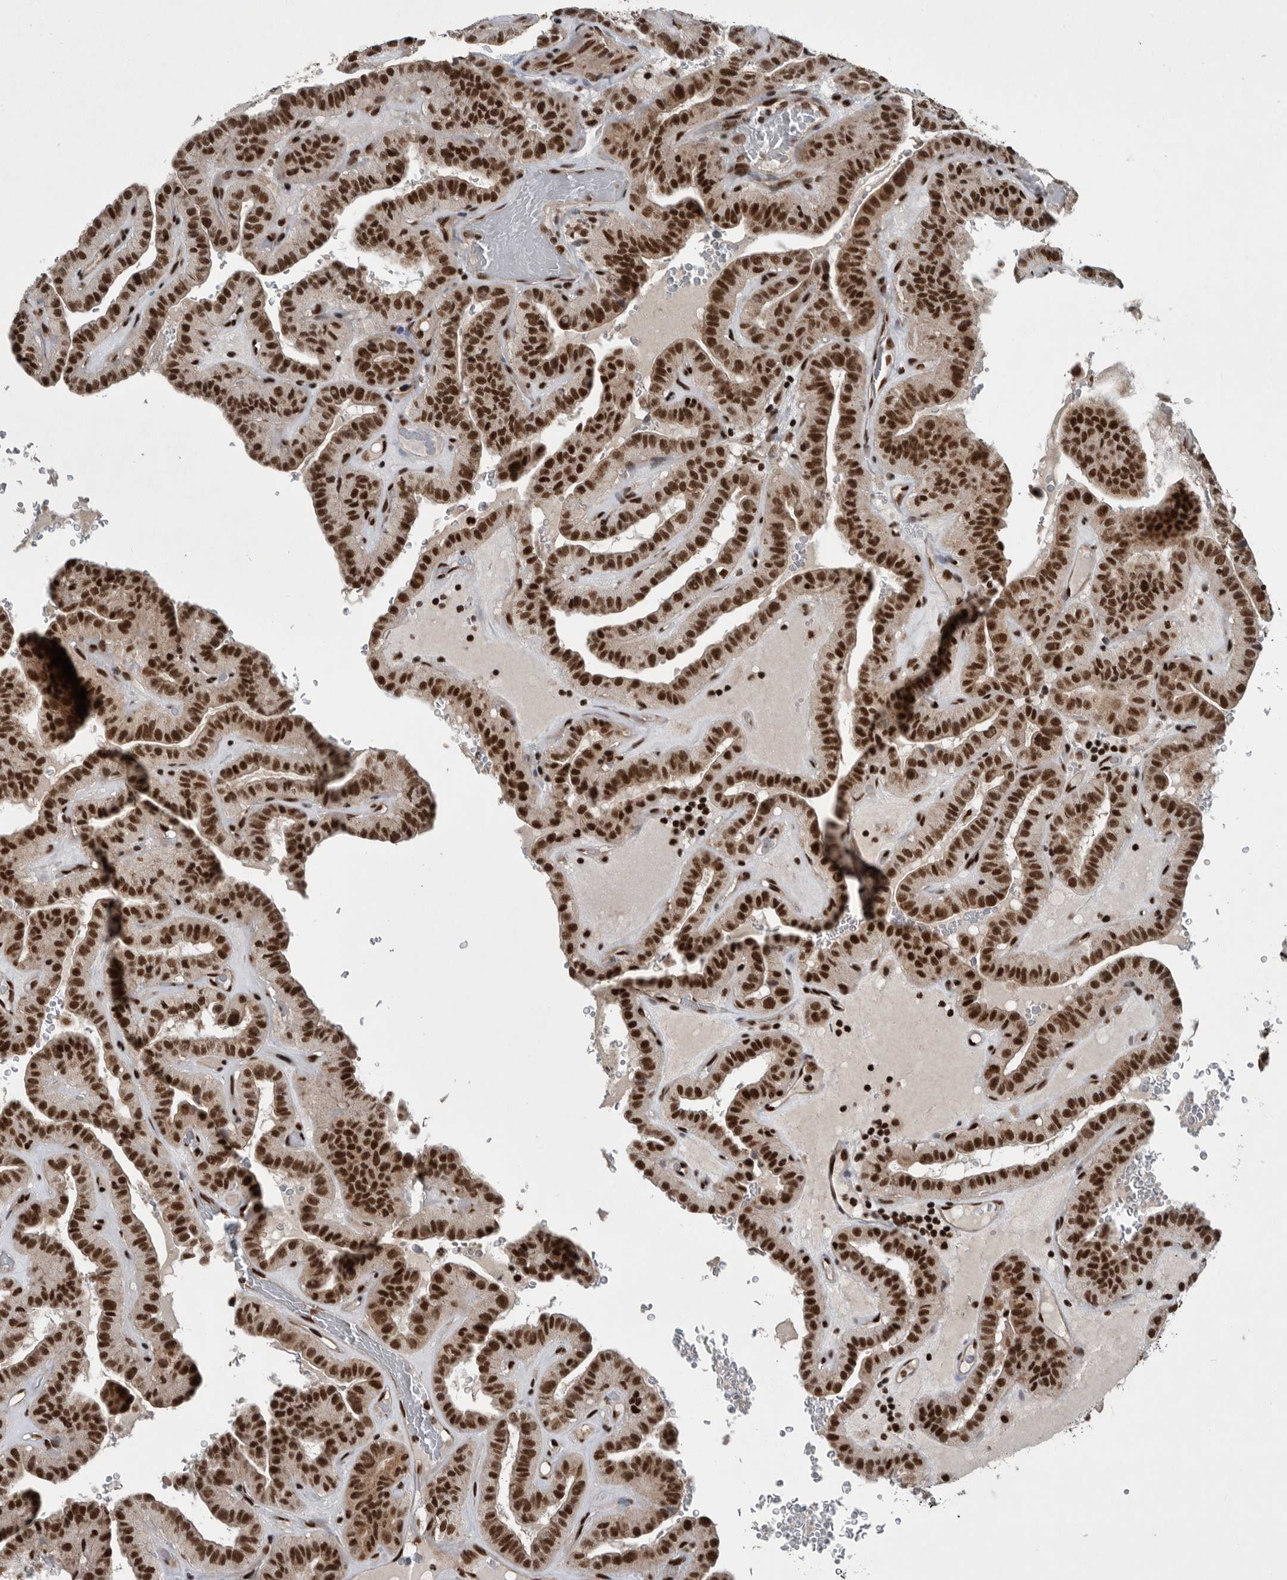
{"staining": {"intensity": "strong", "quantity": ">75%", "location": "nuclear"}, "tissue": "thyroid cancer", "cell_type": "Tumor cells", "image_type": "cancer", "snomed": [{"axis": "morphology", "description": "Papillary adenocarcinoma, NOS"}, {"axis": "topography", "description": "Thyroid gland"}], "caption": "Strong nuclear expression is identified in about >75% of tumor cells in papillary adenocarcinoma (thyroid). (DAB (3,3'-diaminobenzidine) IHC with brightfield microscopy, high magnification).", "gene": "SENP7", "patient": {"sex": "male", "age": 77}}